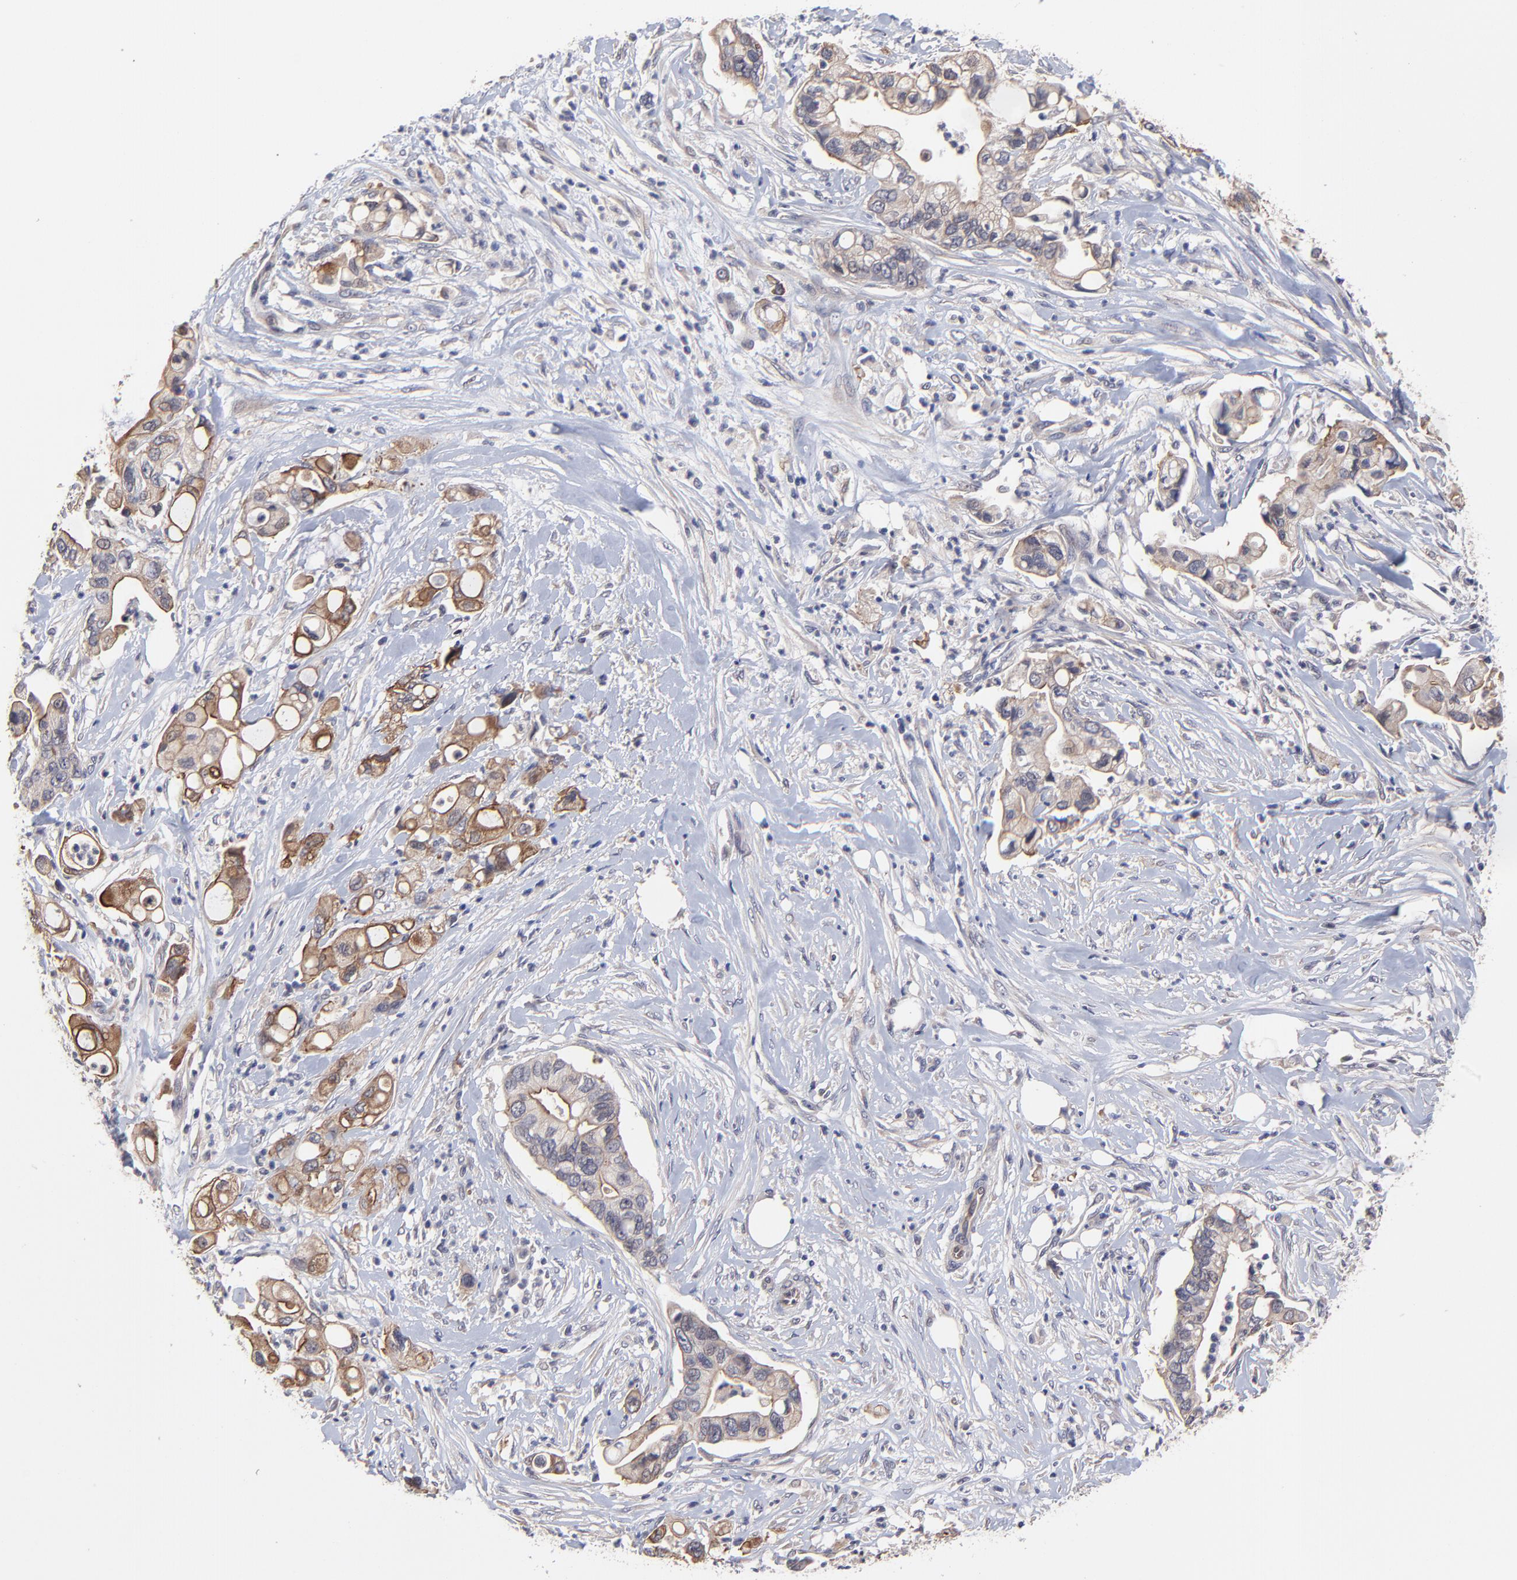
{"staining": {"intensity": "strong", "quantity": ">75%", "location": "cytoplasmic/membranous"}, "tissue": "pancreatic cancer", "cell_type": "Tumor cells", "image_type": "cancer", "snomed": [{"axis": "morphology", "description": "Adenocarcinoma, NOS"}, {"axis": "topography", "description": "Pancreas"}], "caption": "Immunohistochemistry of human pancreatic adenocarcinoma demonstrates high levels of strong cytoplasmic/membranous positivity in about >75% of tumor cells. Immunohistochemistry (ihc) stains the protein of interest in brown and the nuclei are stained blue.", "gene": "ZNF780B", "patient": {"sex": "male", "age": 70}}